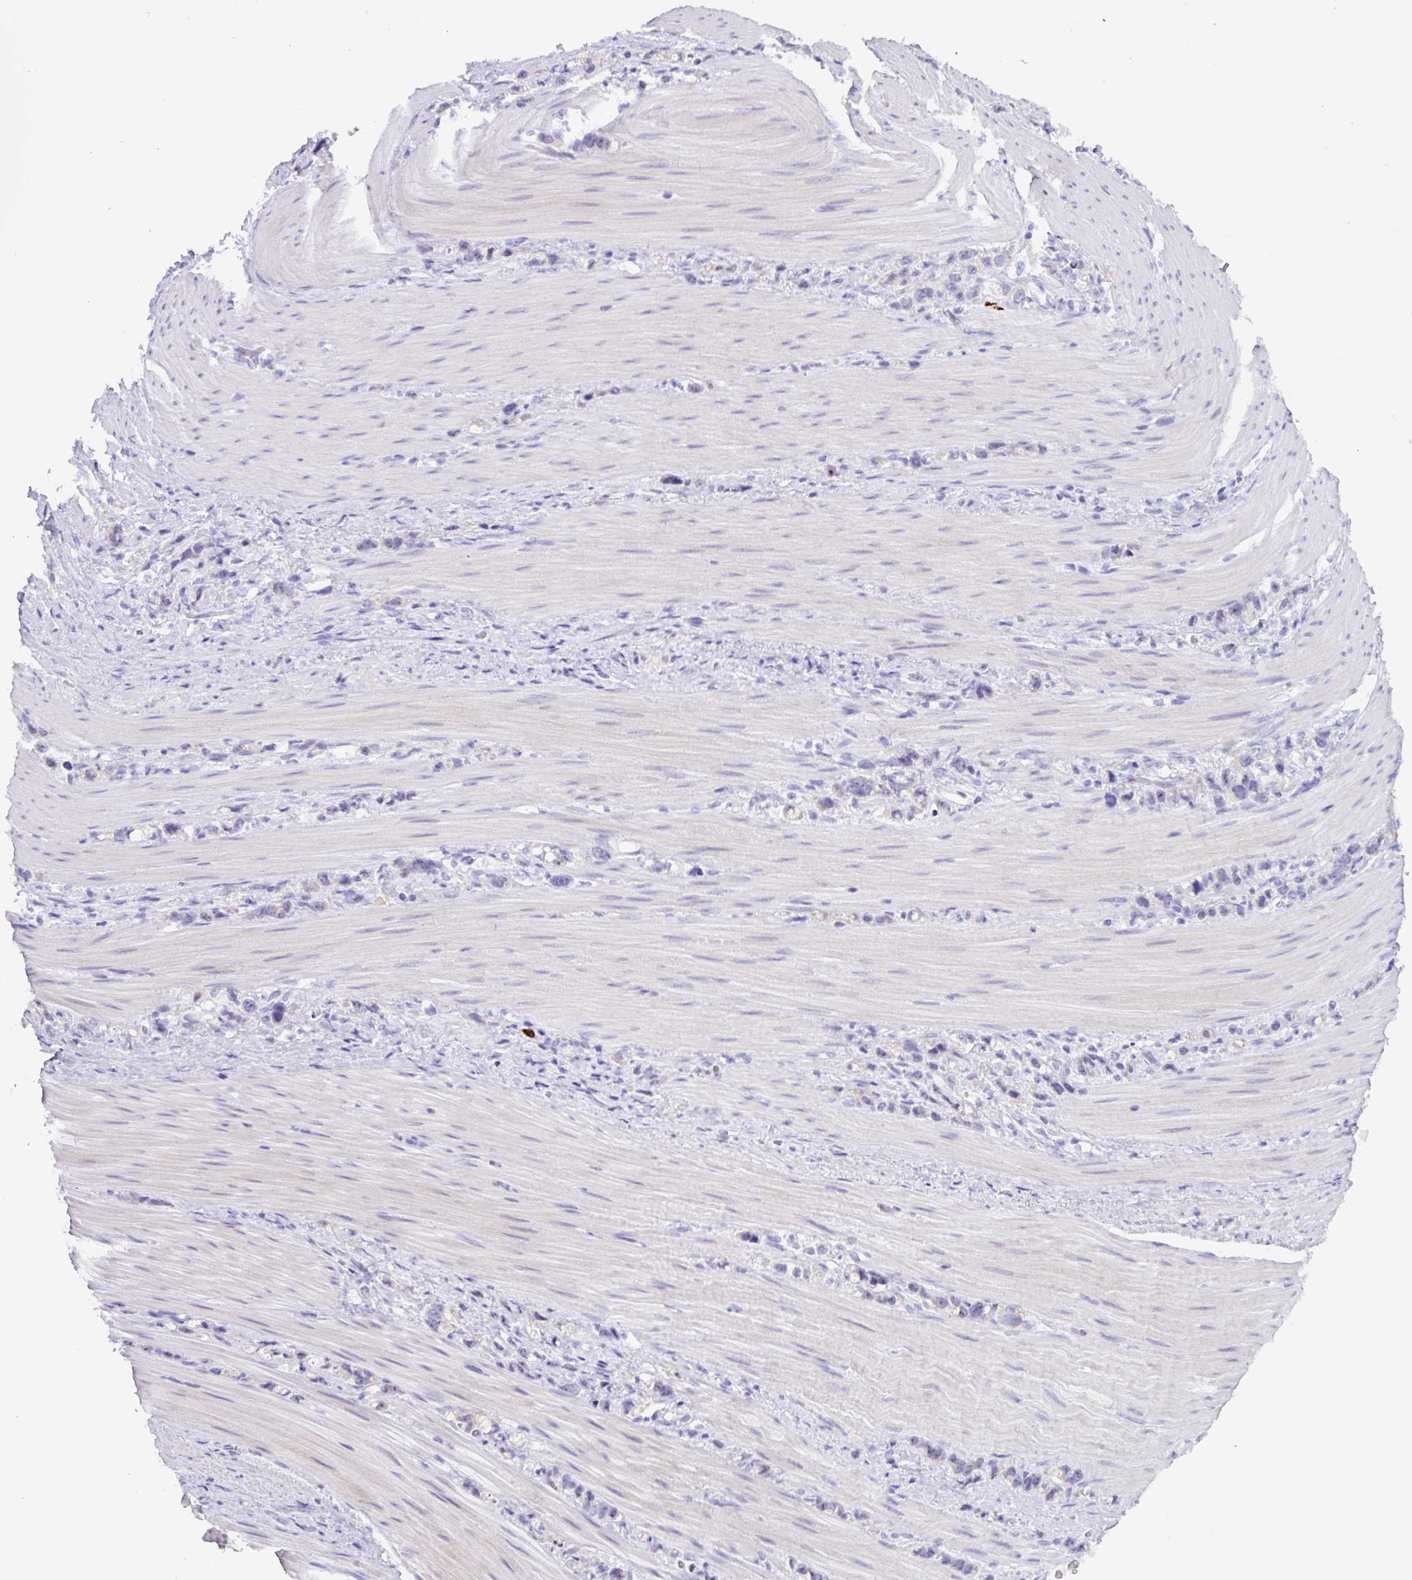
{"staining": {"intensity": "negative", "quantity": "none", "location": "none"}, "tissue": "stomach cancer", "cell_type": "Tumor cells", "image_type": "cancer", "snomed": [{"axis": "morphology", "description": "Adenocarcinoma, NOS"}, {"axis": "topography", "description": "Stomach"}], "caption": "Tumor cells are negative for protein expression in human stomach cancer (adenocarcinoma). (IHC, brightfield microscopy, high magnification).", "gene": "MRM2", "patient": {"sex": "female", "age": 65}}